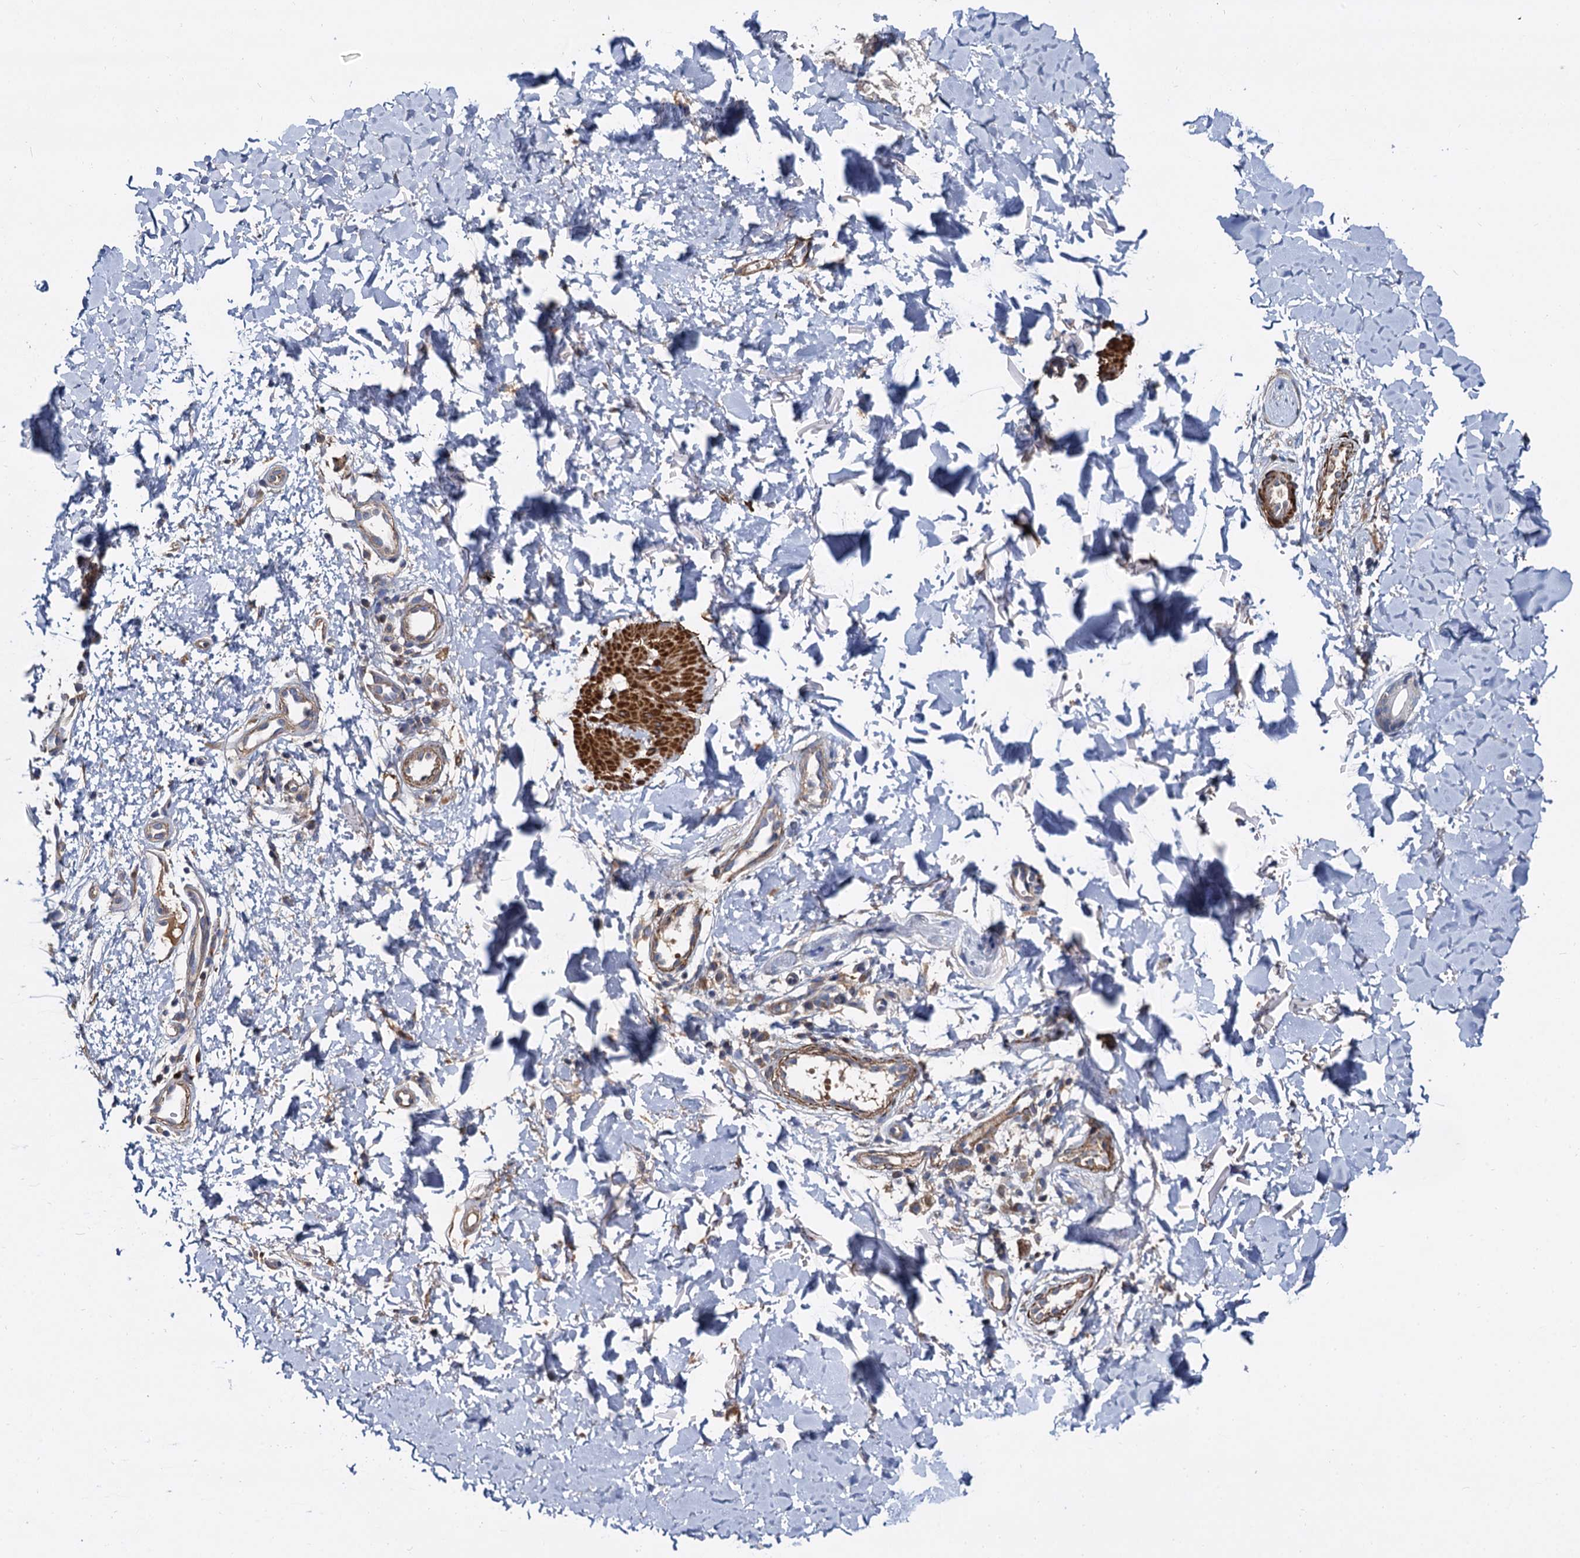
{"staining": {"intensity": "negative", "quantity": "none", "location": "none"}, "tissue": "skin", "cell_type": "Fibroblasts", "image_type": "normal", "snomed": [{"axis": "morphology", "description": "Normal tissue, NOS"}, {"axis": "topography", "description": "Skin"}], "caption": "Immunohistochemistry (IHC) of unremarkable skin demonstrates no positivity in fibroblasts.", "gene": "ISM2", "patient": {"sex": "male", "age": 37}}